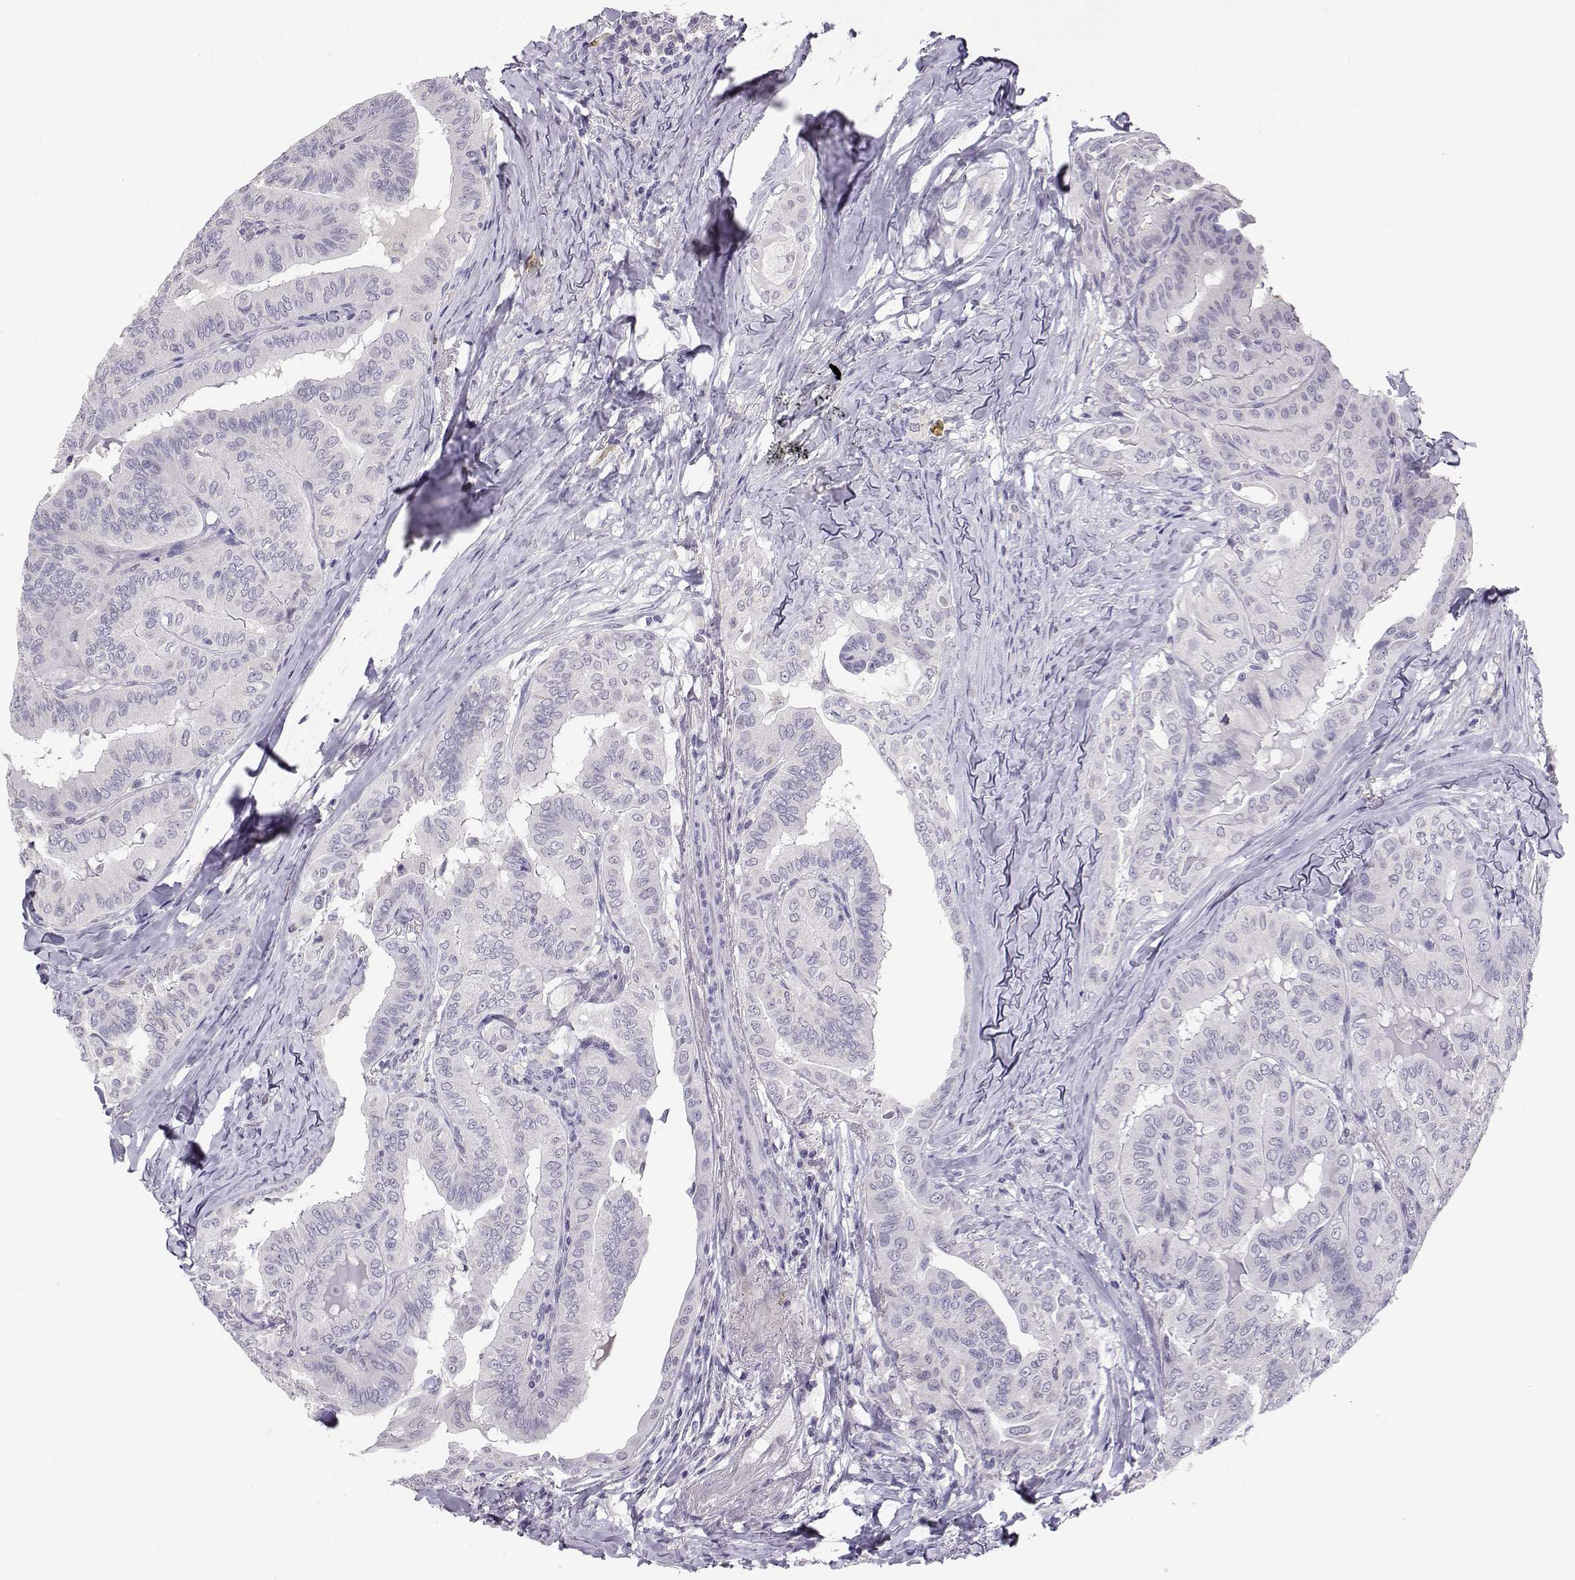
{"staining": {"intensity": "negative", "quantity": "none", "location": "none"}, "tissue": "thyroid cancer", "cell_type": "Tumor cells", "image_type": "cancer", "snomed": [{"axis": "morphology", "description": "Papillary adenocarcinoma, NOS"}, {"axis": "topography", "description": "Thyroid gland"}], "caption": "Photomicrograph shows no significant protein staining in tumor cells of papillary adenocarcinoma (thyroid).", "gene": "TBR1", "patient": {"sex": "female", "age": 68}}